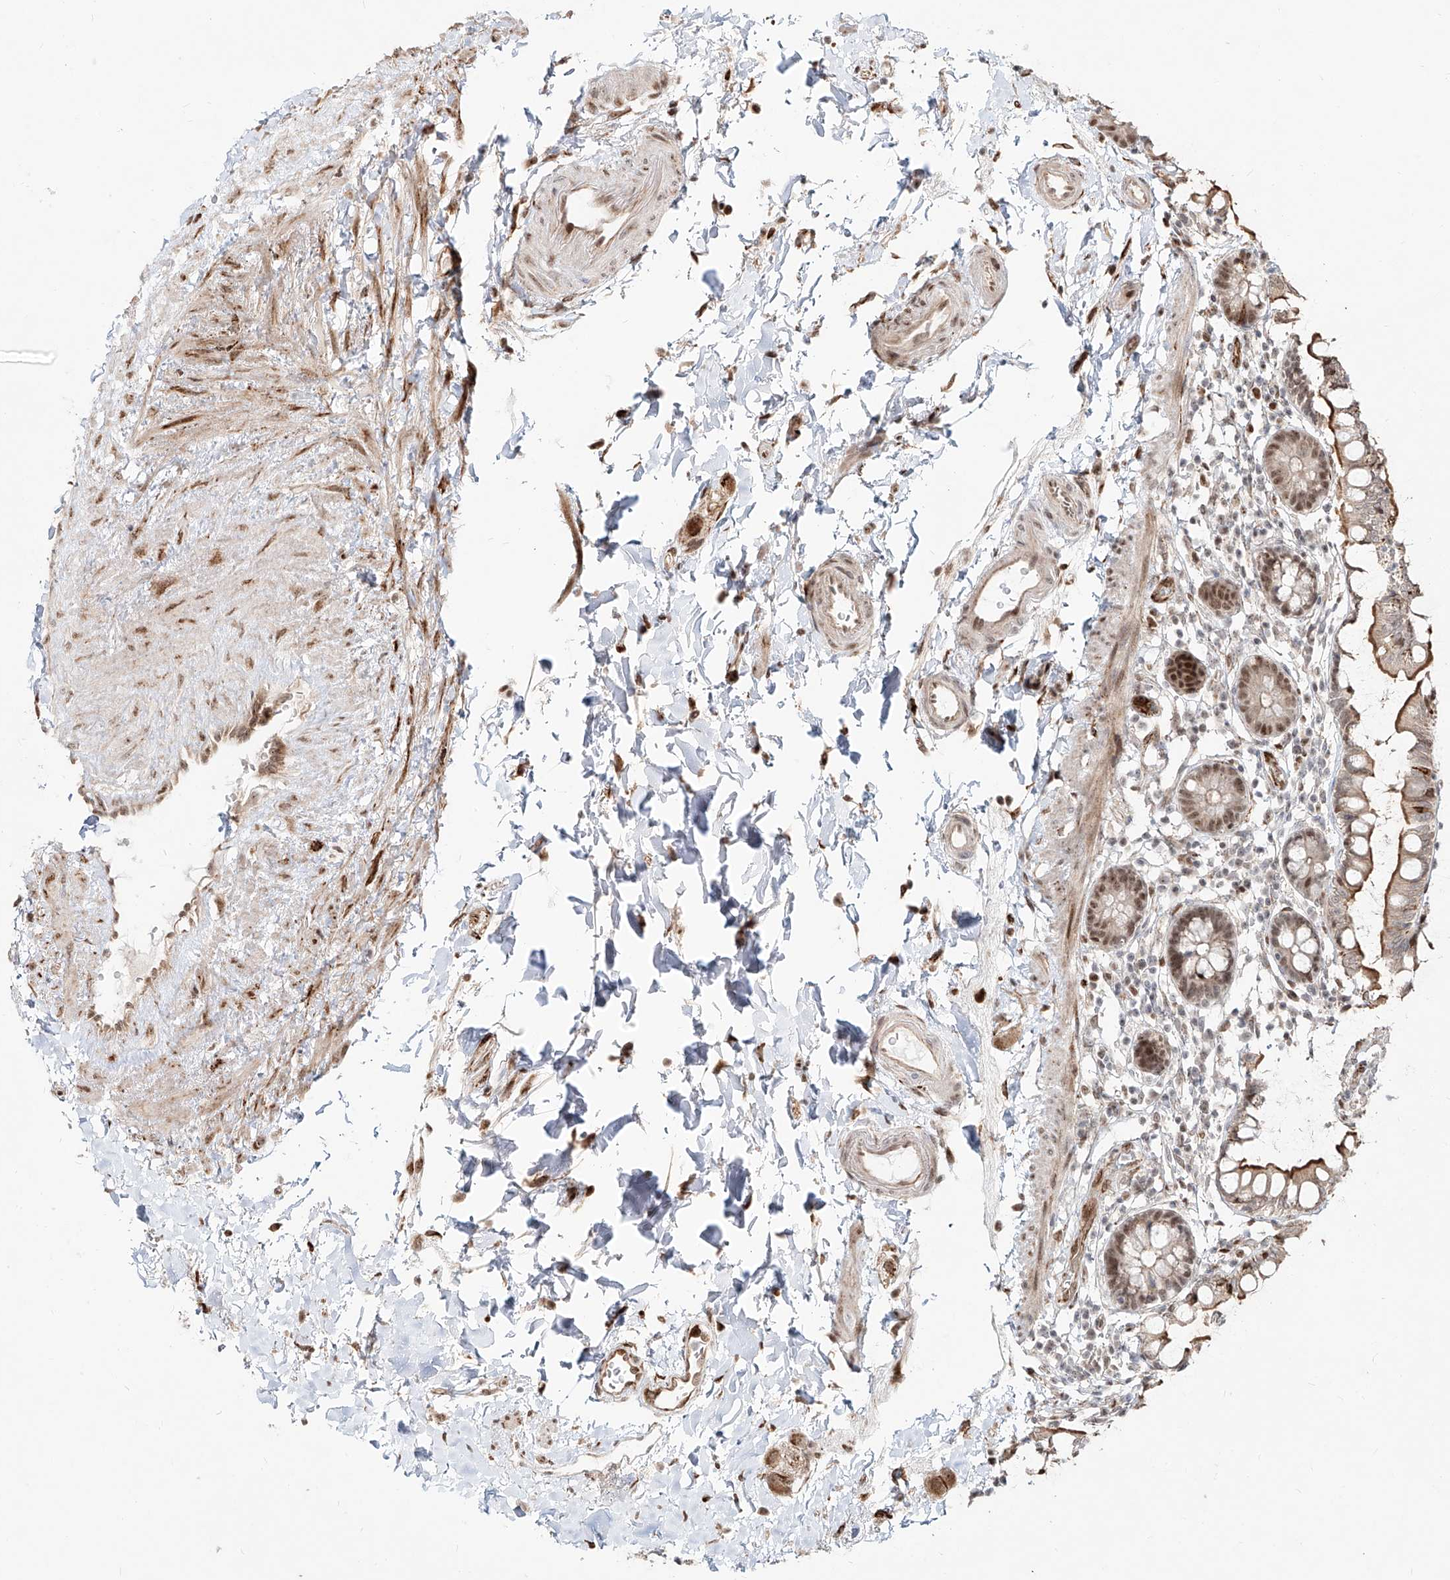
{"staining": {"intensity": "moderate", "quantity": "25%-75%", "location": "cytoplasmic/membranous,nuclear"}, "tissue": "small intestine", "cell_type": "Glandular cells", "image_type": "normal", "snomed": [{"axis": "morphology", "description": "Normal tissue, NOS"}, {"axis": "topography", "description": "Small intestine"}], "caption": "Immunohistochemistry (IHC) photomicrograph of benign human small intestine stained for a protein (brown), which reveals medium levels of moderate cytoplasmic/membranous,nuclear staining in about 25%-75% of glandular cells.", "gene": "ZNF710", "patient": {"sex": "female", "age": 84}}